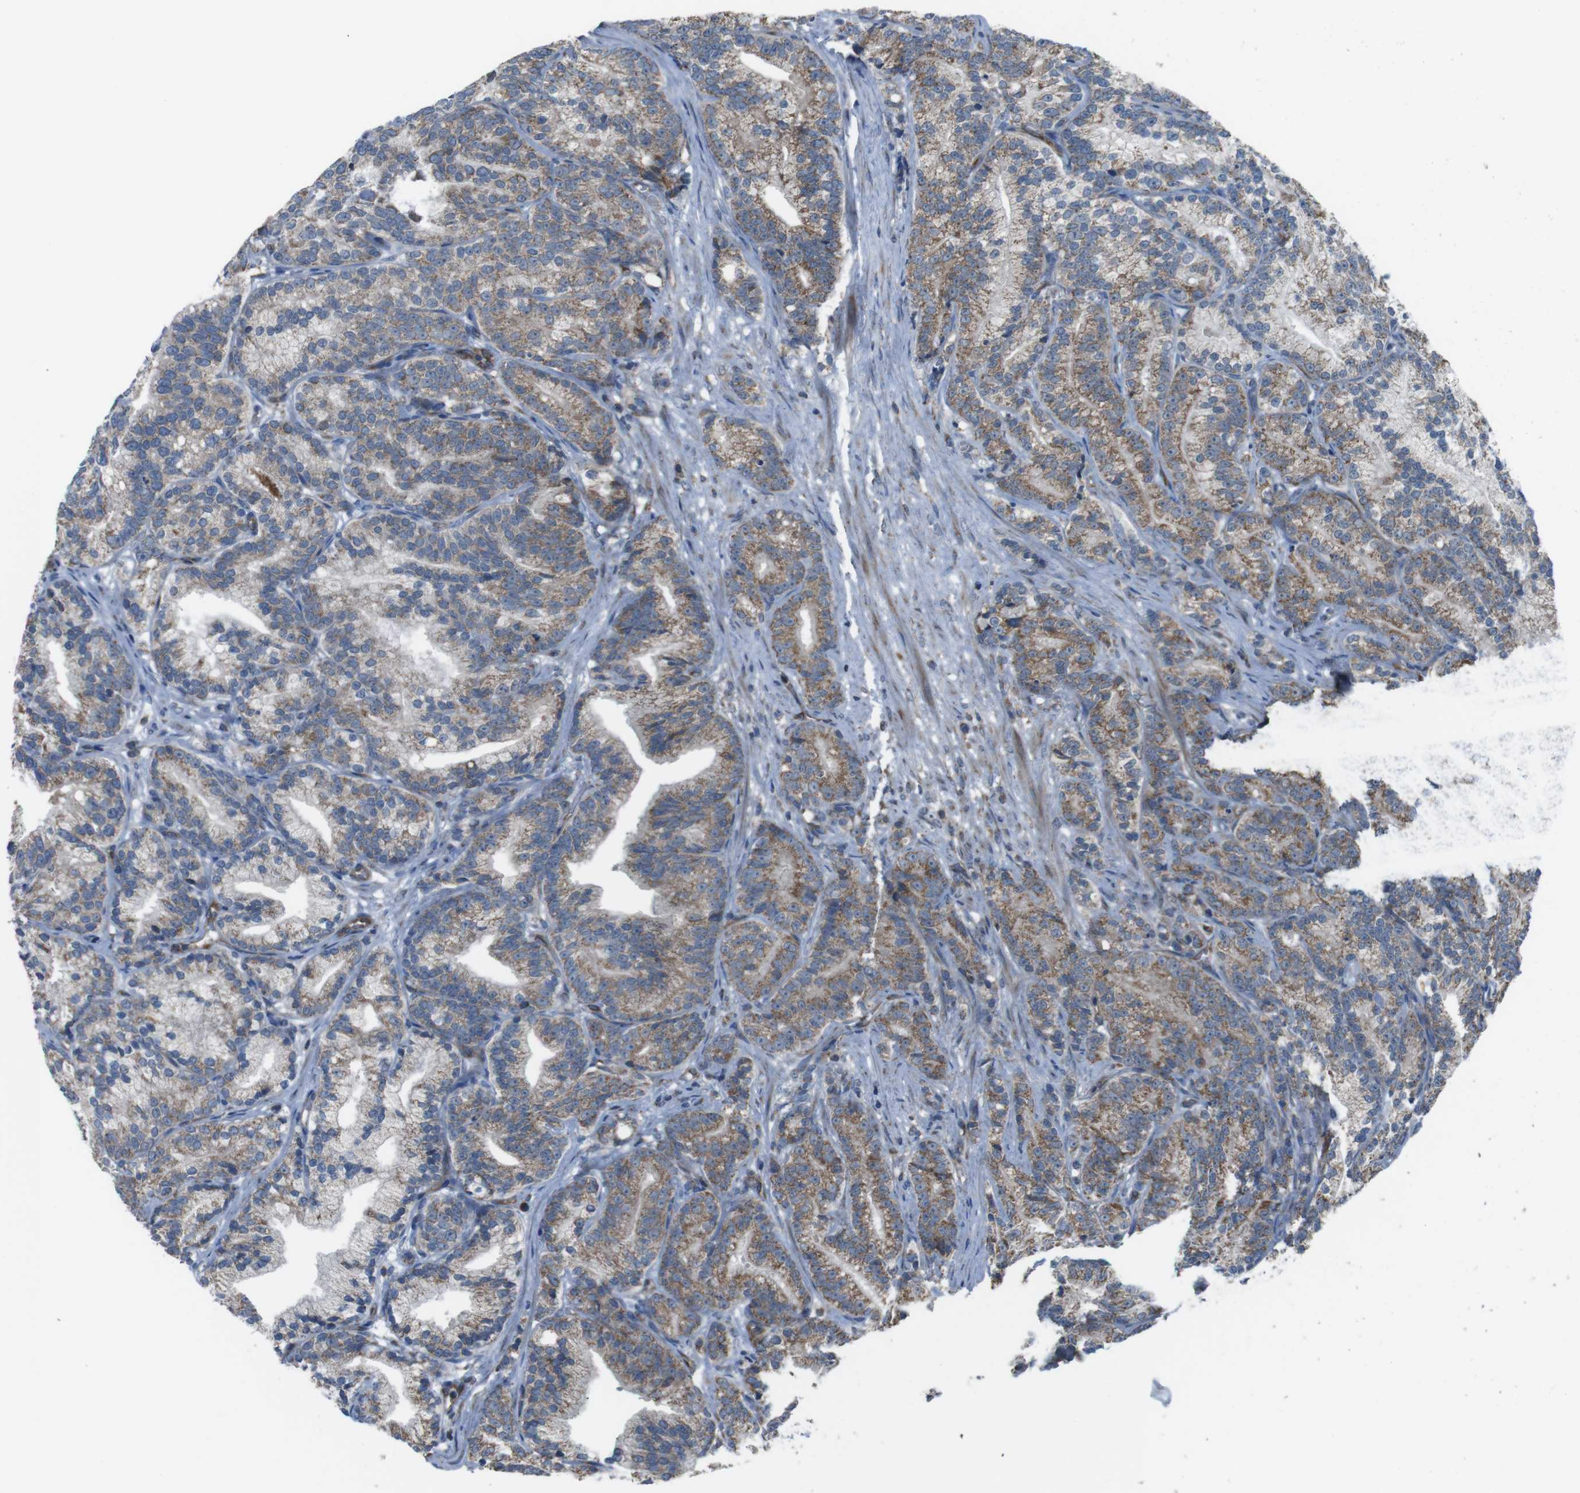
{"staining": {"intensity": "moderate", "quantity": "25%-75%", "location": "cytoplasmic/membranous"}, "tissue": "prostate cancer", "cell_type": "Tumor cells", "image_type": "cancer", "snomed": [{"axis": "morphology", "description": "Adenocarcinoma, Low grade"}, {"axis": "topography", "description": "Prostate"}], "caption": "DAB immunohistochemical staining of prostate low-grade adenocarcinoma exhibits moderate cytoplasmic/membranous protein expression in about 25%-75% of tumor cells. The protein of interest is shown in brown color, while the nuclei are stained blue.", "gene": "GIMAP8", "patient": {"sex": "male", "age": 89}}